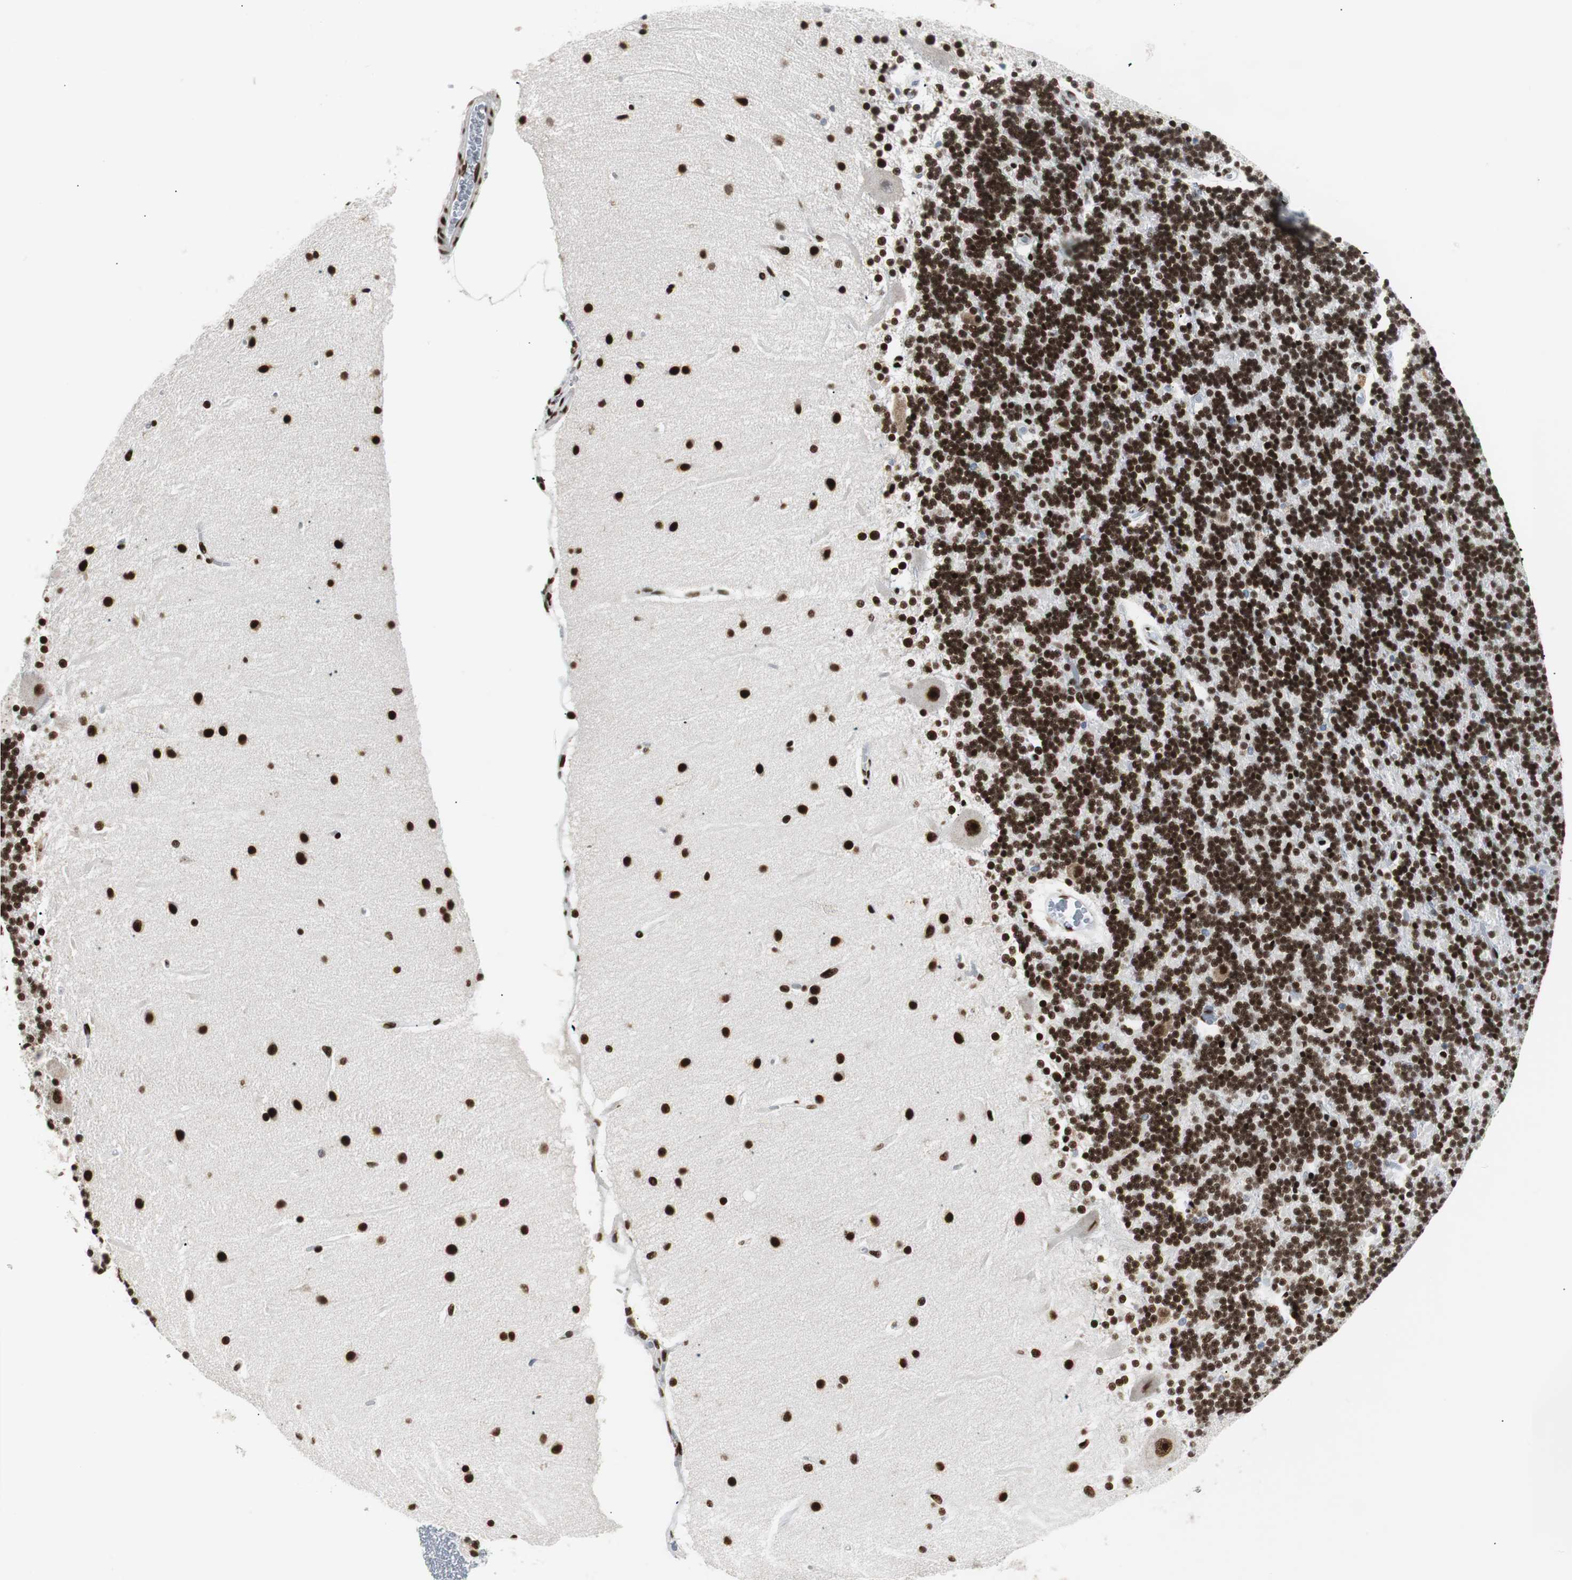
{"staining": {"intensity": "strong", "quantity": ">75%", "location": "nuclear"}, "tissue": "cerebellum", "cell_type": "Cells in granular layer", "image_type": "normal", "snomed": [{"axis": "morphology", "description": "Normal tissue, NOS"}, {"axis": "topography", "description": "Cerebellum"}], "caption": "Cerebellum stained for a protein exhibits strong nuclear positivity in cells in granular layer.", "gene": "MTA2", "patient": {"sex": "female", "age": 54}}